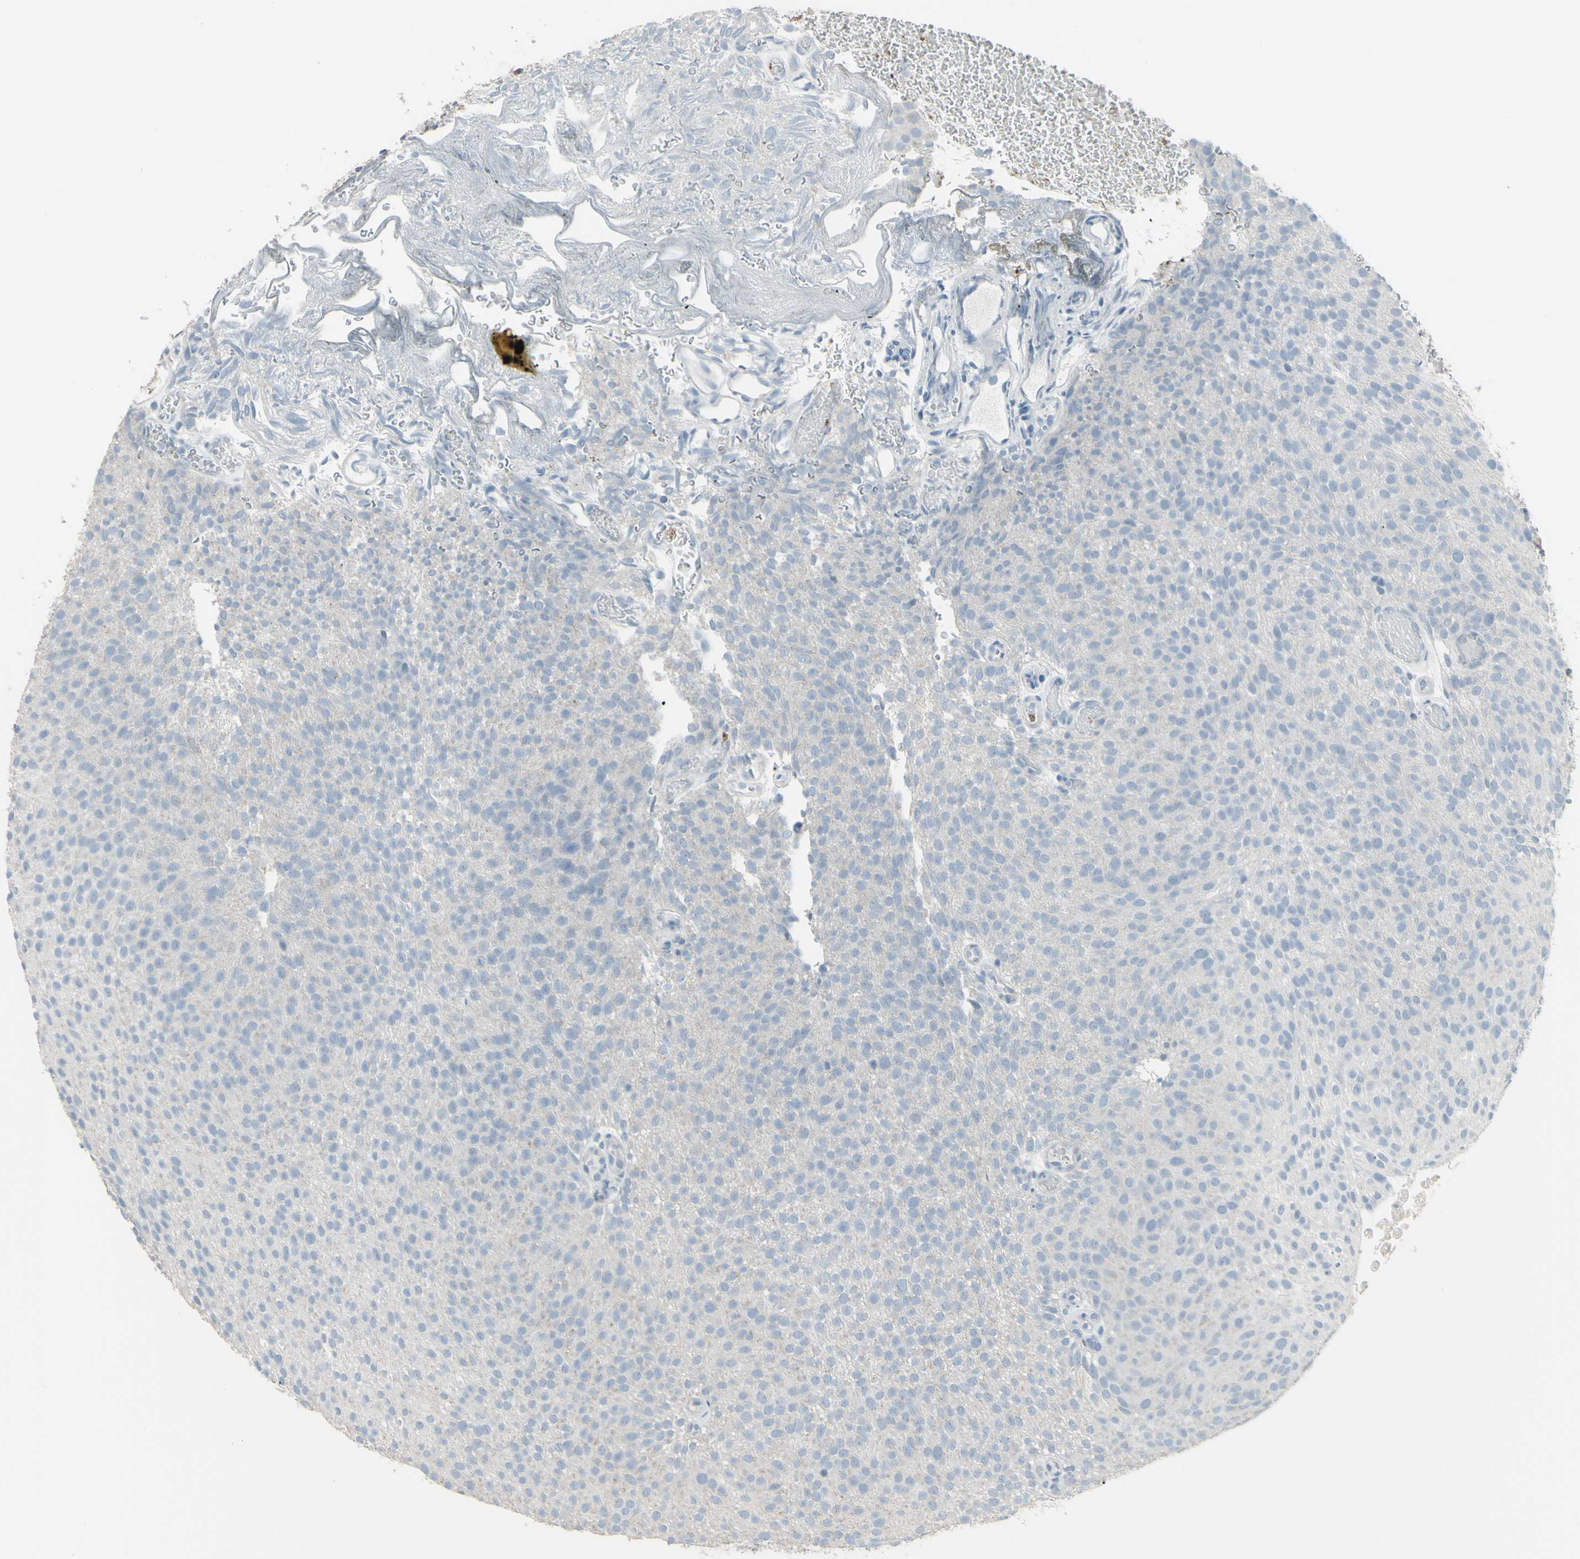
{"staining": {"intensity": "negative", "quantity": "none", "location": "none"}, "tissue": "urothelial cancer", "cell_type": "Tumor cells", "image_type": "cancer", "snomed": [{"axis": "morphology", "description": "Urothelial carcinoma, Low grade"}, {"axis": "topography", "description": "Urinary bladder"}], "caption": "Tumor cells show no significant protein expression in urothelial cancer.", "gene": "CD79B", "patient": {"sex": "male", "age": 78}}